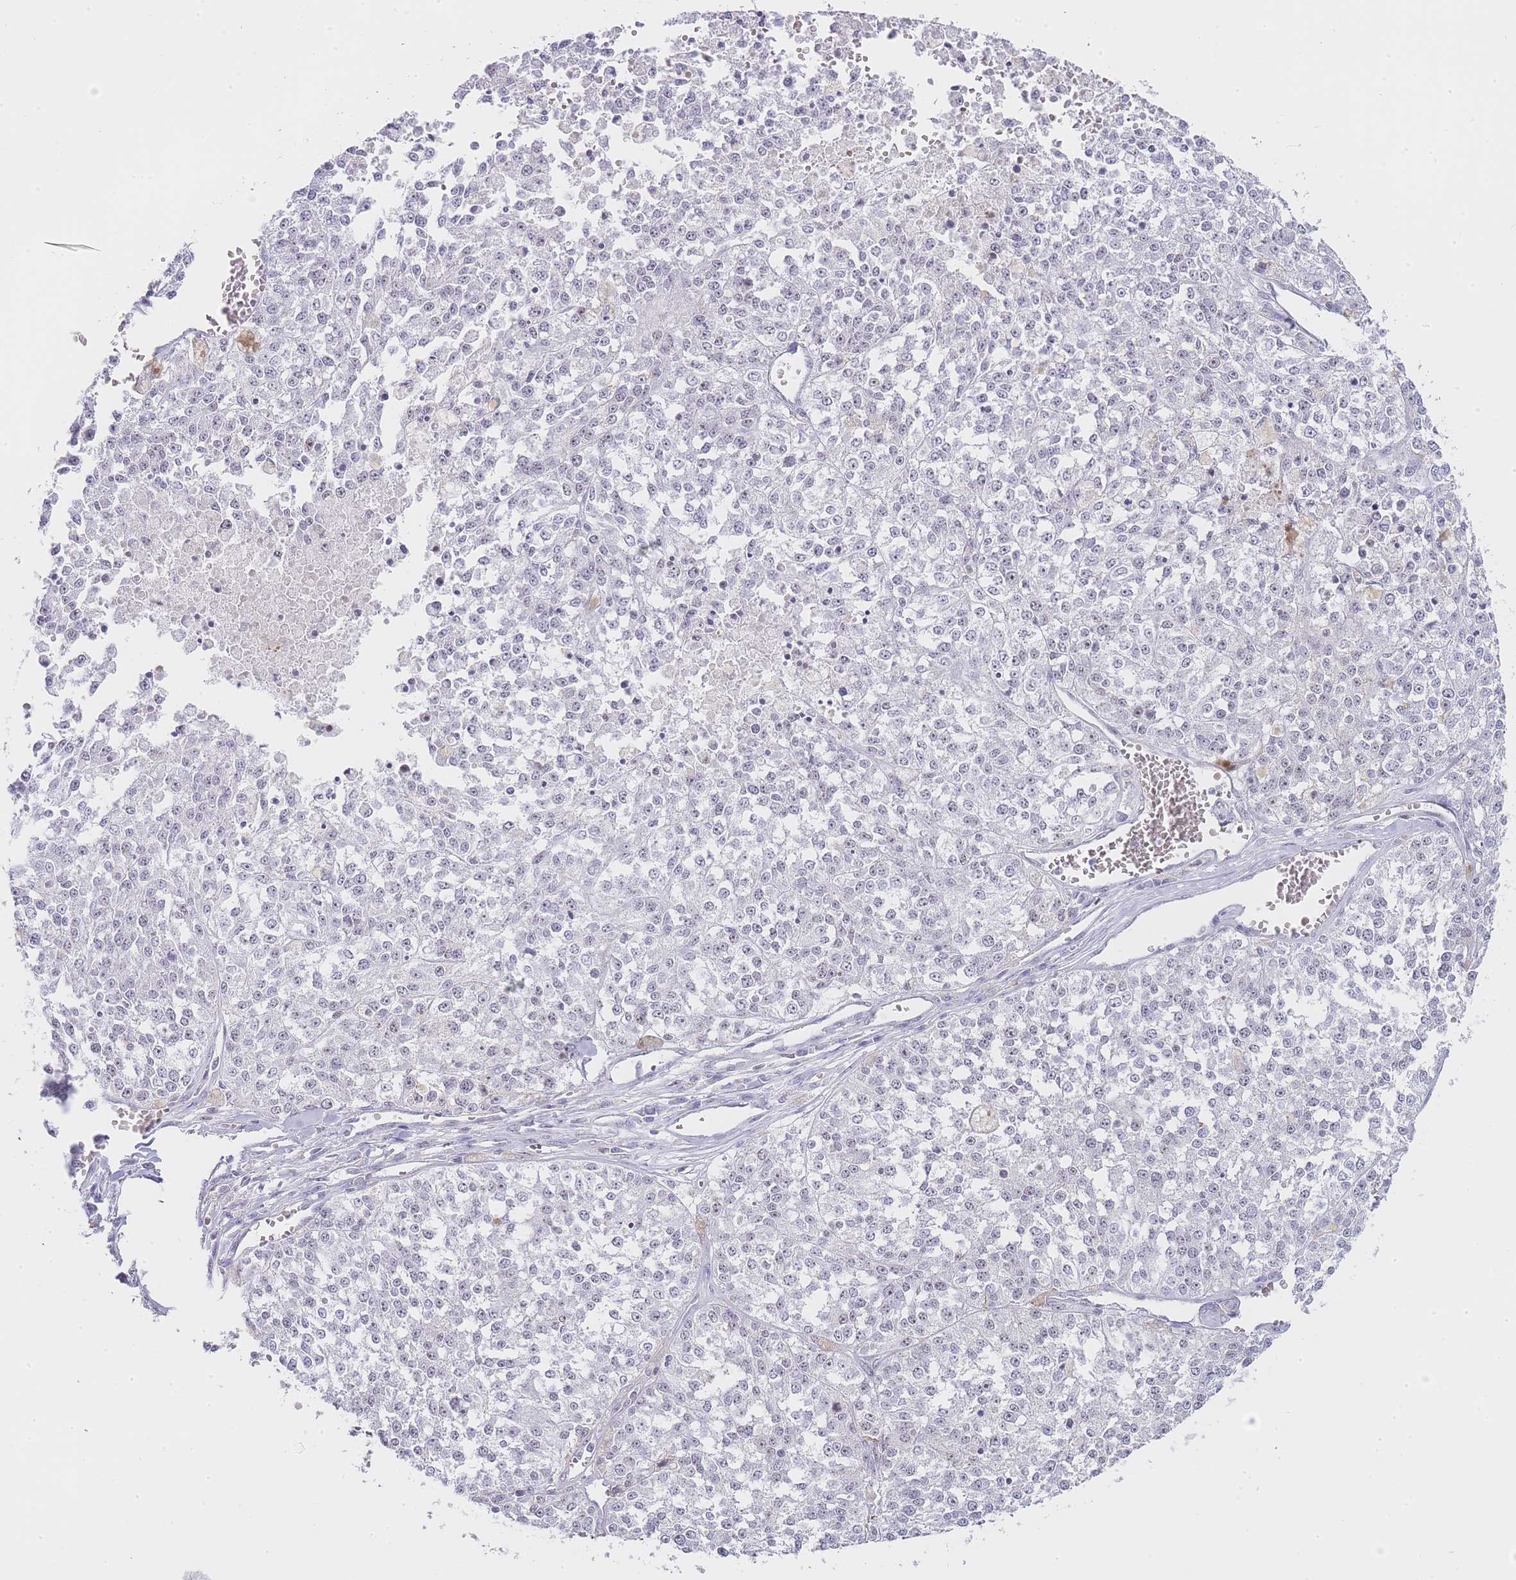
{"staining": {"intensity": "negative", "quantity": "none", "location": "none"}, "tissue": "melanoma", "cell_type": "Tumor cells", "image_type": "cancer", "snomed": [{"axis": "morphology", "description": "Malignant melanoma, NOS"}, {"axis": "topography", "description": "Skin"}], "caption": "A high-resolution photomicrograph shows IHC staining of melanoma, which reveals no significant expression in tumor cells.", "gene": "NOP14", "patient": {"sex": "female", "age": 64}}